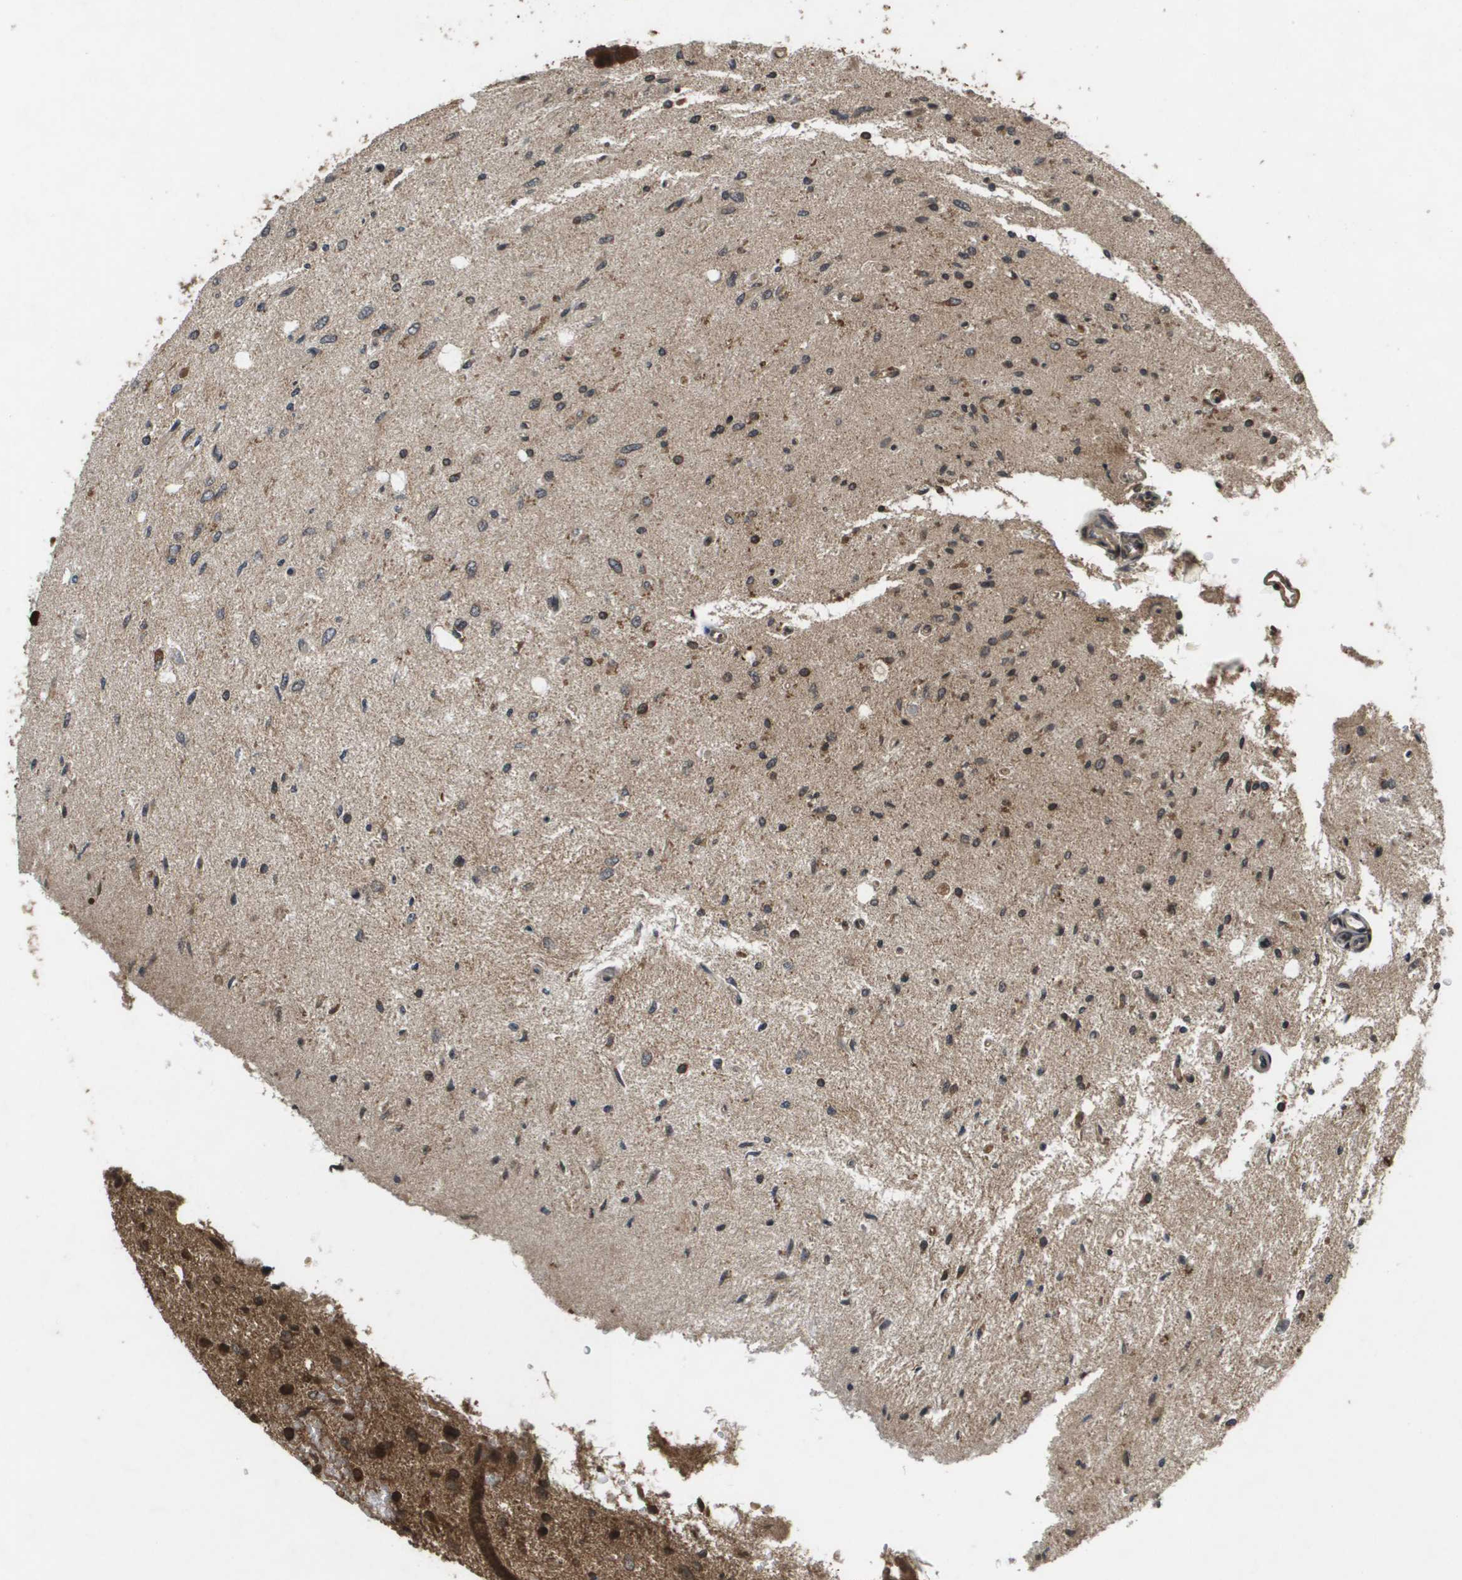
{"staining": {"intensity": "strong", "quantity": ">75%", "location": "cytoplasmic/membranous,nuclear"}, "tissue": "glioma", "cell_type": "Tumor cells", "image_type": "cancer", "snomed": [{"axis": "morphology", "description": "Glioma, malignant, Low grade"}, {"axis": "topography", "description": "Brain"}], "caption": "Immunohistochemical staining of malignant low-grade glioma demonstrates strong cytoplasmic/membranous and nuclear protein expression in about >75% of tumor cells.", "gene": "KIF11", "patient": {"sex": "male", "age": 77}}